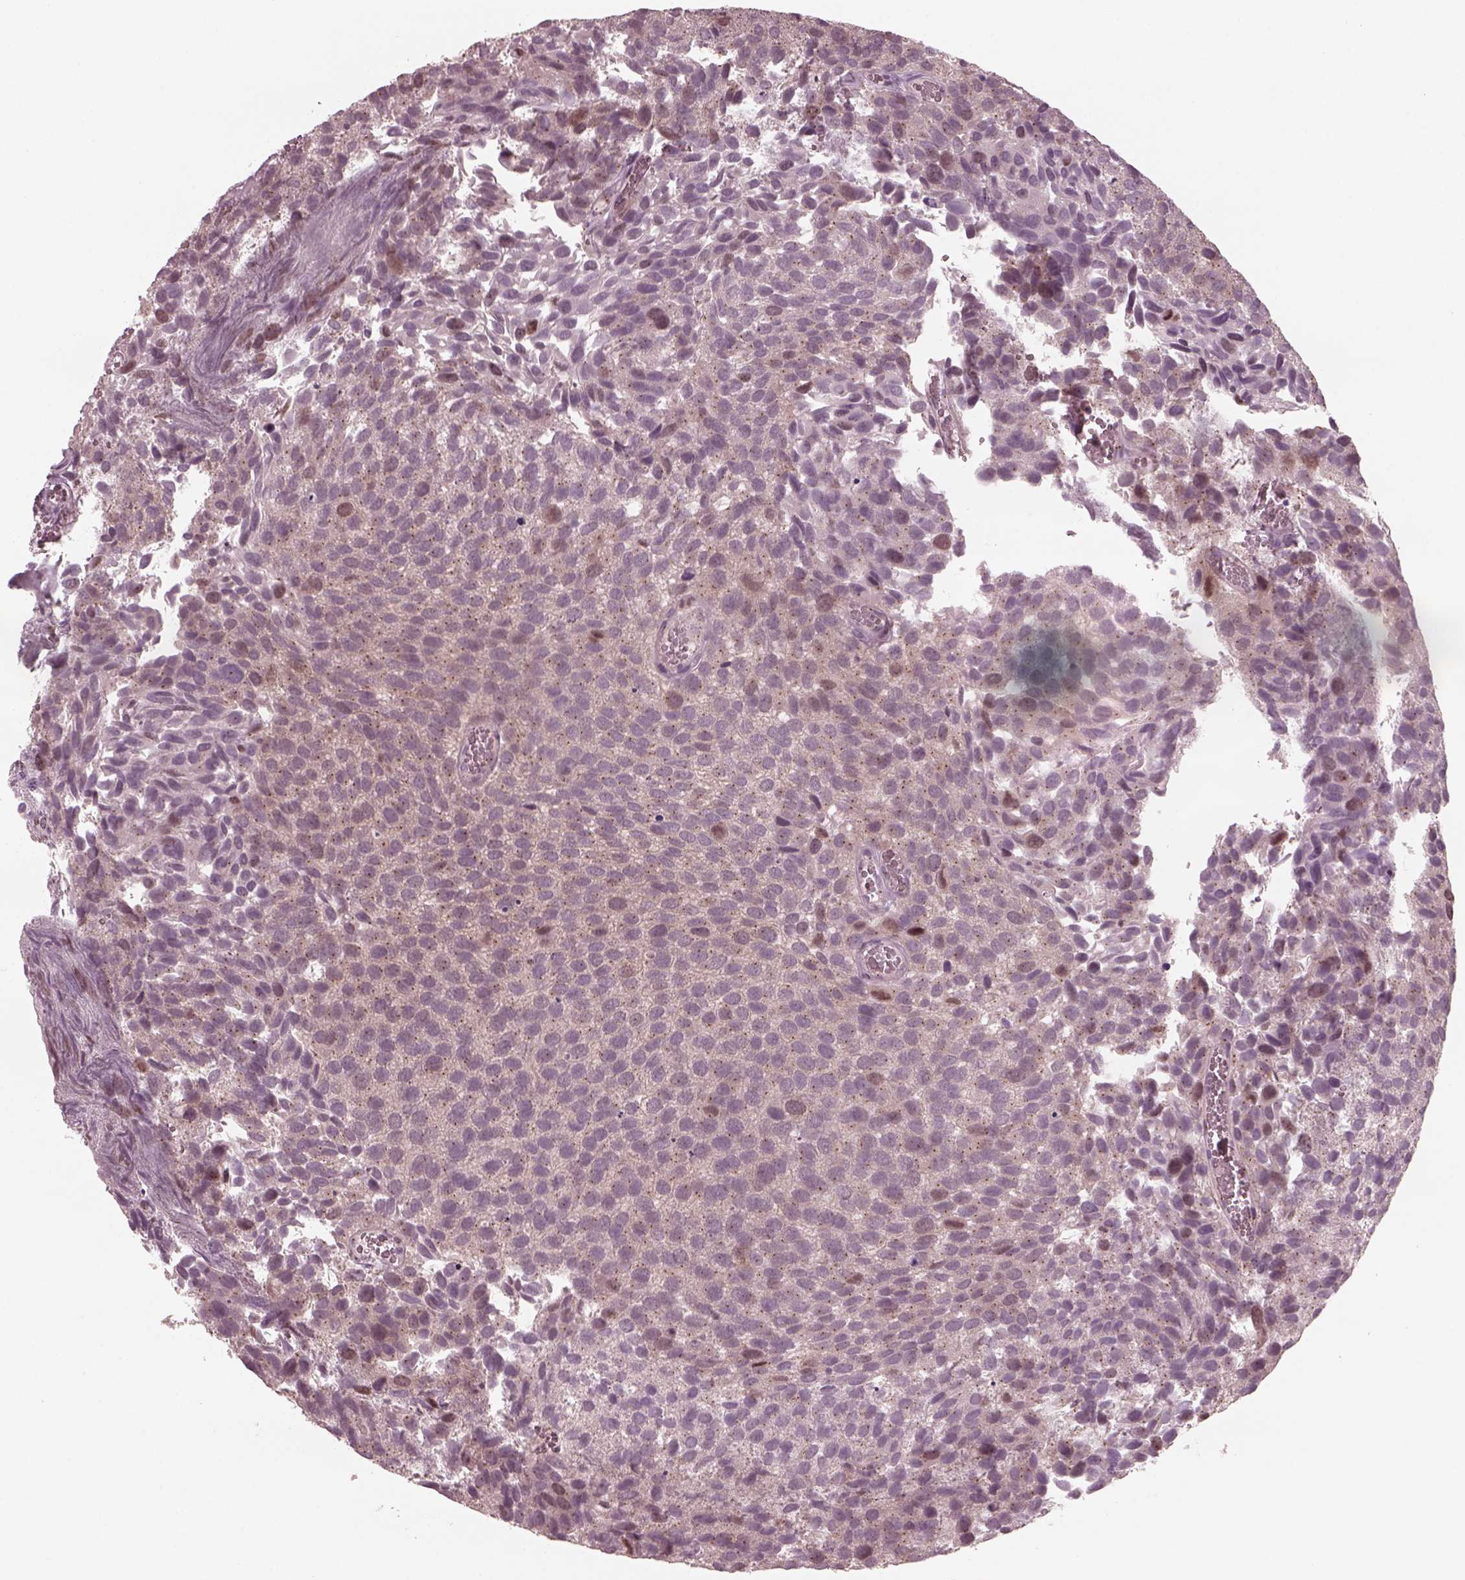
{"staining": {"intensity": "weak", "quantity": "25%-75%", "location": "cytoplasmic/membranous"}, "tissue": "urothelial cancer", "cell_type": "Tumor cells", "image_type": "cancer", "snomed": [{"axis": "morphology", "description": "Urothelial carcinoma, Low grade"}, {"axis": "topography", "description": "Urinary bladder"}], "caption": "Protein analysis of urothelial cancer tissue exhibits weak cytoplasmic/membranous expression in approximately 25%-75% of tumor cells.", "gene": "SAXO1", "patient": {"sex": "female", "age": 69}}